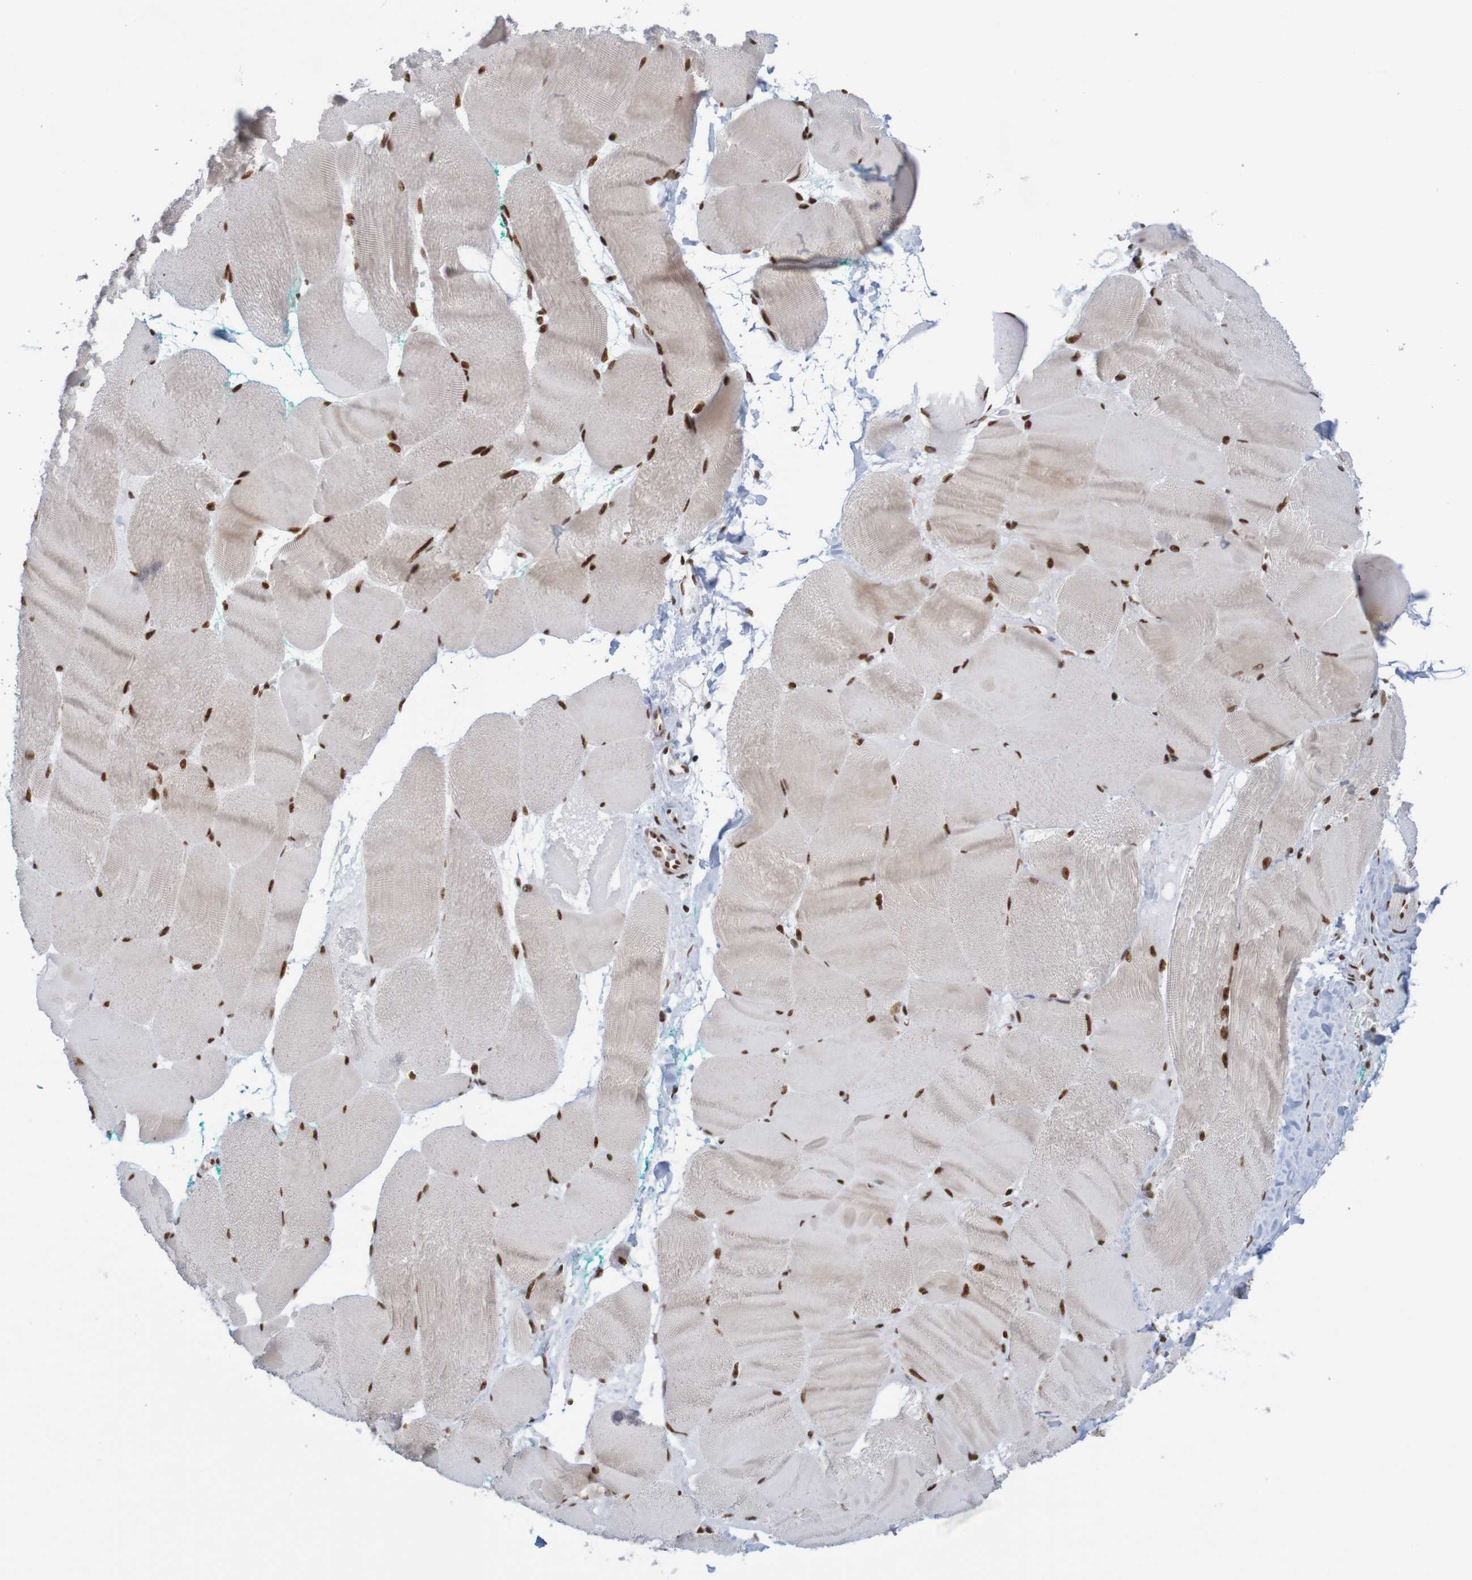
{"staining": {"intensity": "strong", "quantity": ">75%", "location": "nuclear"}, "tissue": "skeletal muscle", "cell_type": "Myocytes", "image_type": "normal", "snomed": [{"axis": "morphology", "description": "Normal tissue, NOS"}, {"axis": "morphology", "description": "Squamous cell carcinoma, NOS"}, {"axis": "topography", "description": "Skeletal muscle"}], "caption": "This is an image of IHC staining of normal skeletal muscle, which shows strong staining in the nuclear of myocytes.", "gene": "THRAP3", "patient": {"sex": "male", "age": 51}}